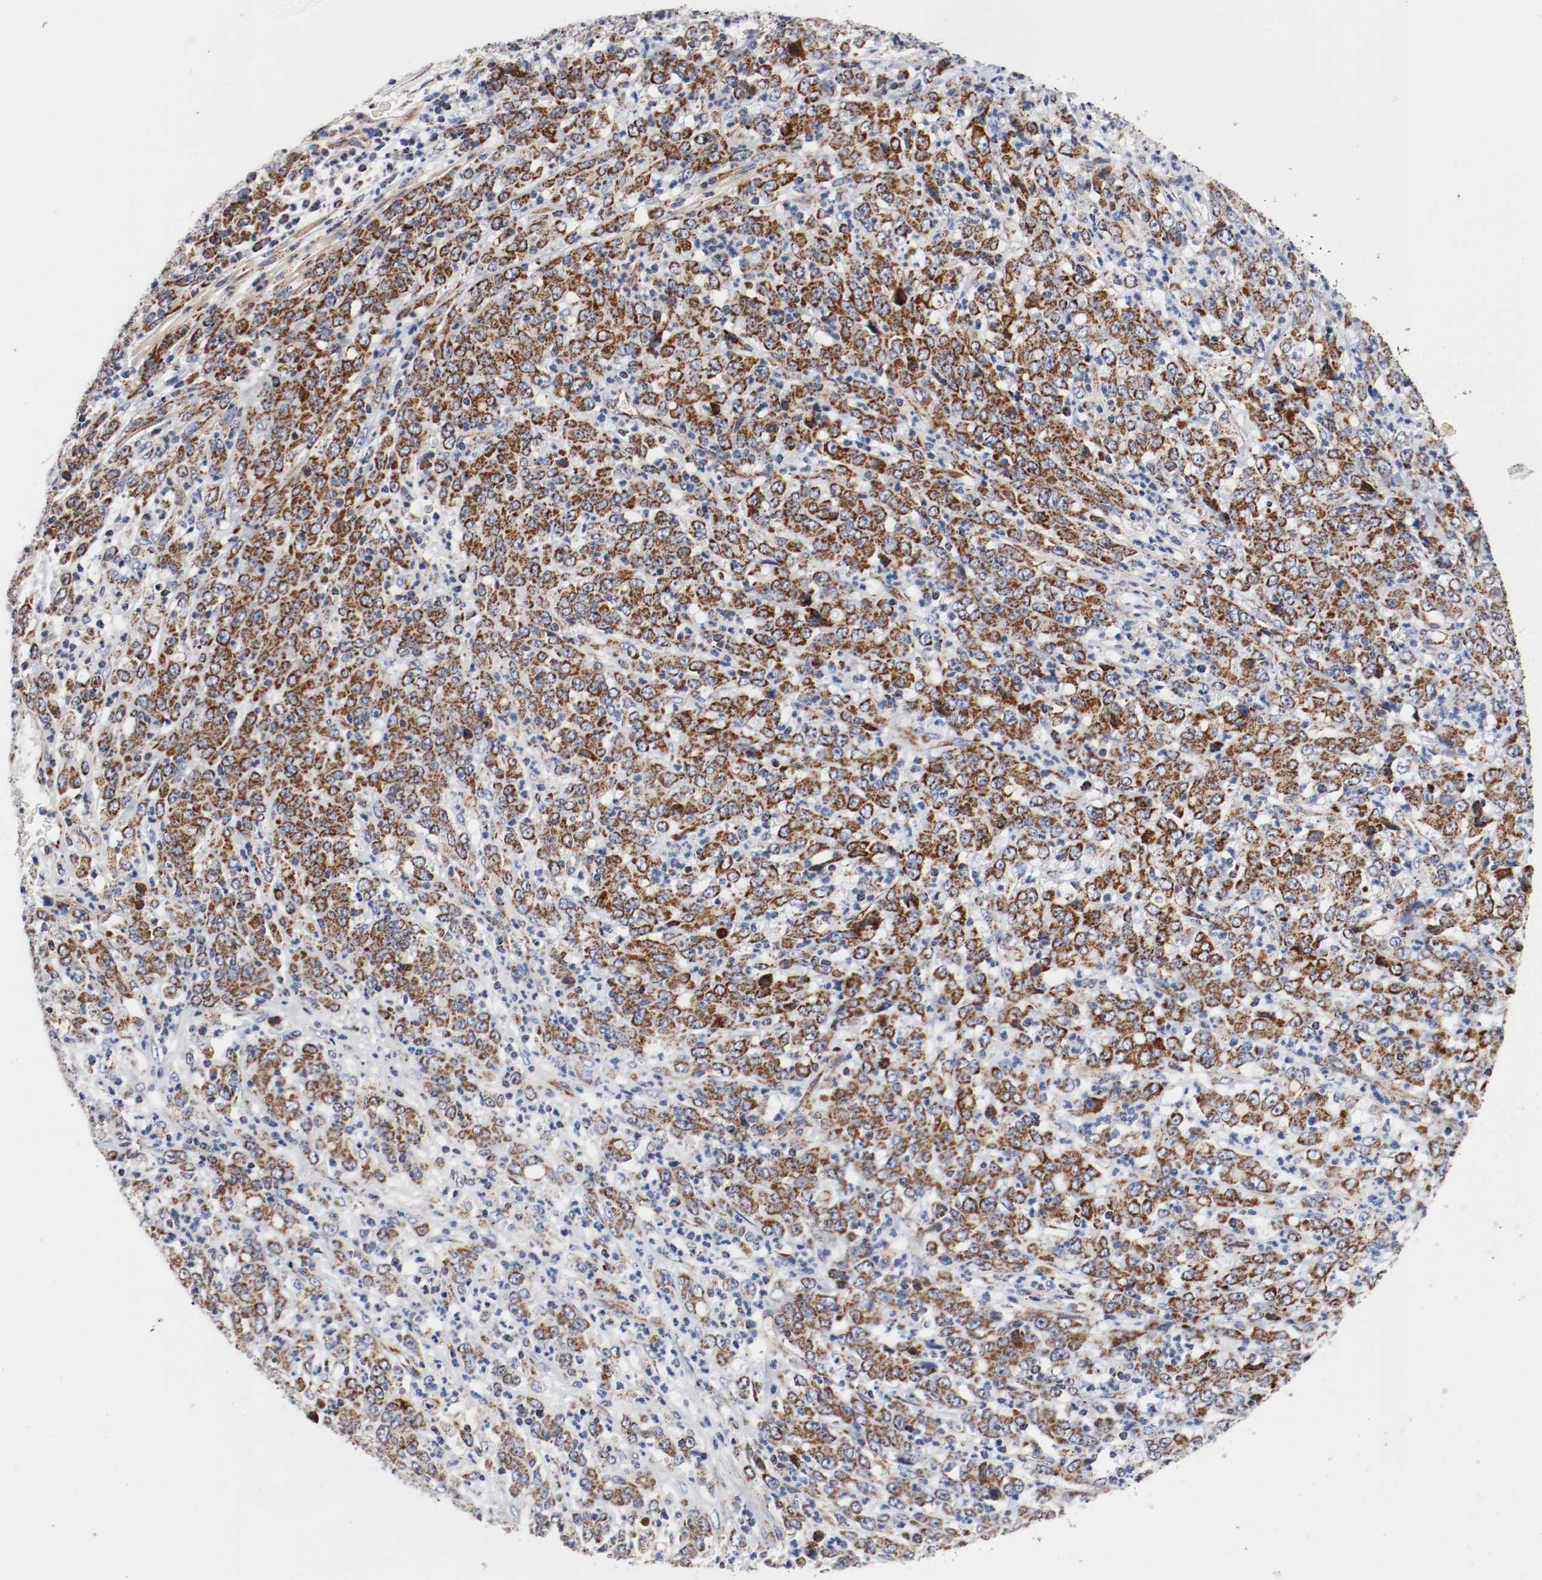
{"staining": {"intensity": "strong", "quantity": ">75%", "location": "cytoplasmic/membranous"}, "tissue": "stomach cancer", "cell_type": "Tumor cells", "image_type": "cancer", "snomed": [{"axis": "morphology", "description": "Adenocarcinoma, NOS"}, {"axis": "topography", "description": "Stomach, lower"}], "caption": "Immunohistochemistry photomicrograph of human stomach adenocarcinoma stained for a protein (brown), which displays high levels of strong cytoplasmic/membranous positivity in about >75% of tumor cells.", "gene": "TUBD1", "patient": {"sex": "female", "age": 71}}